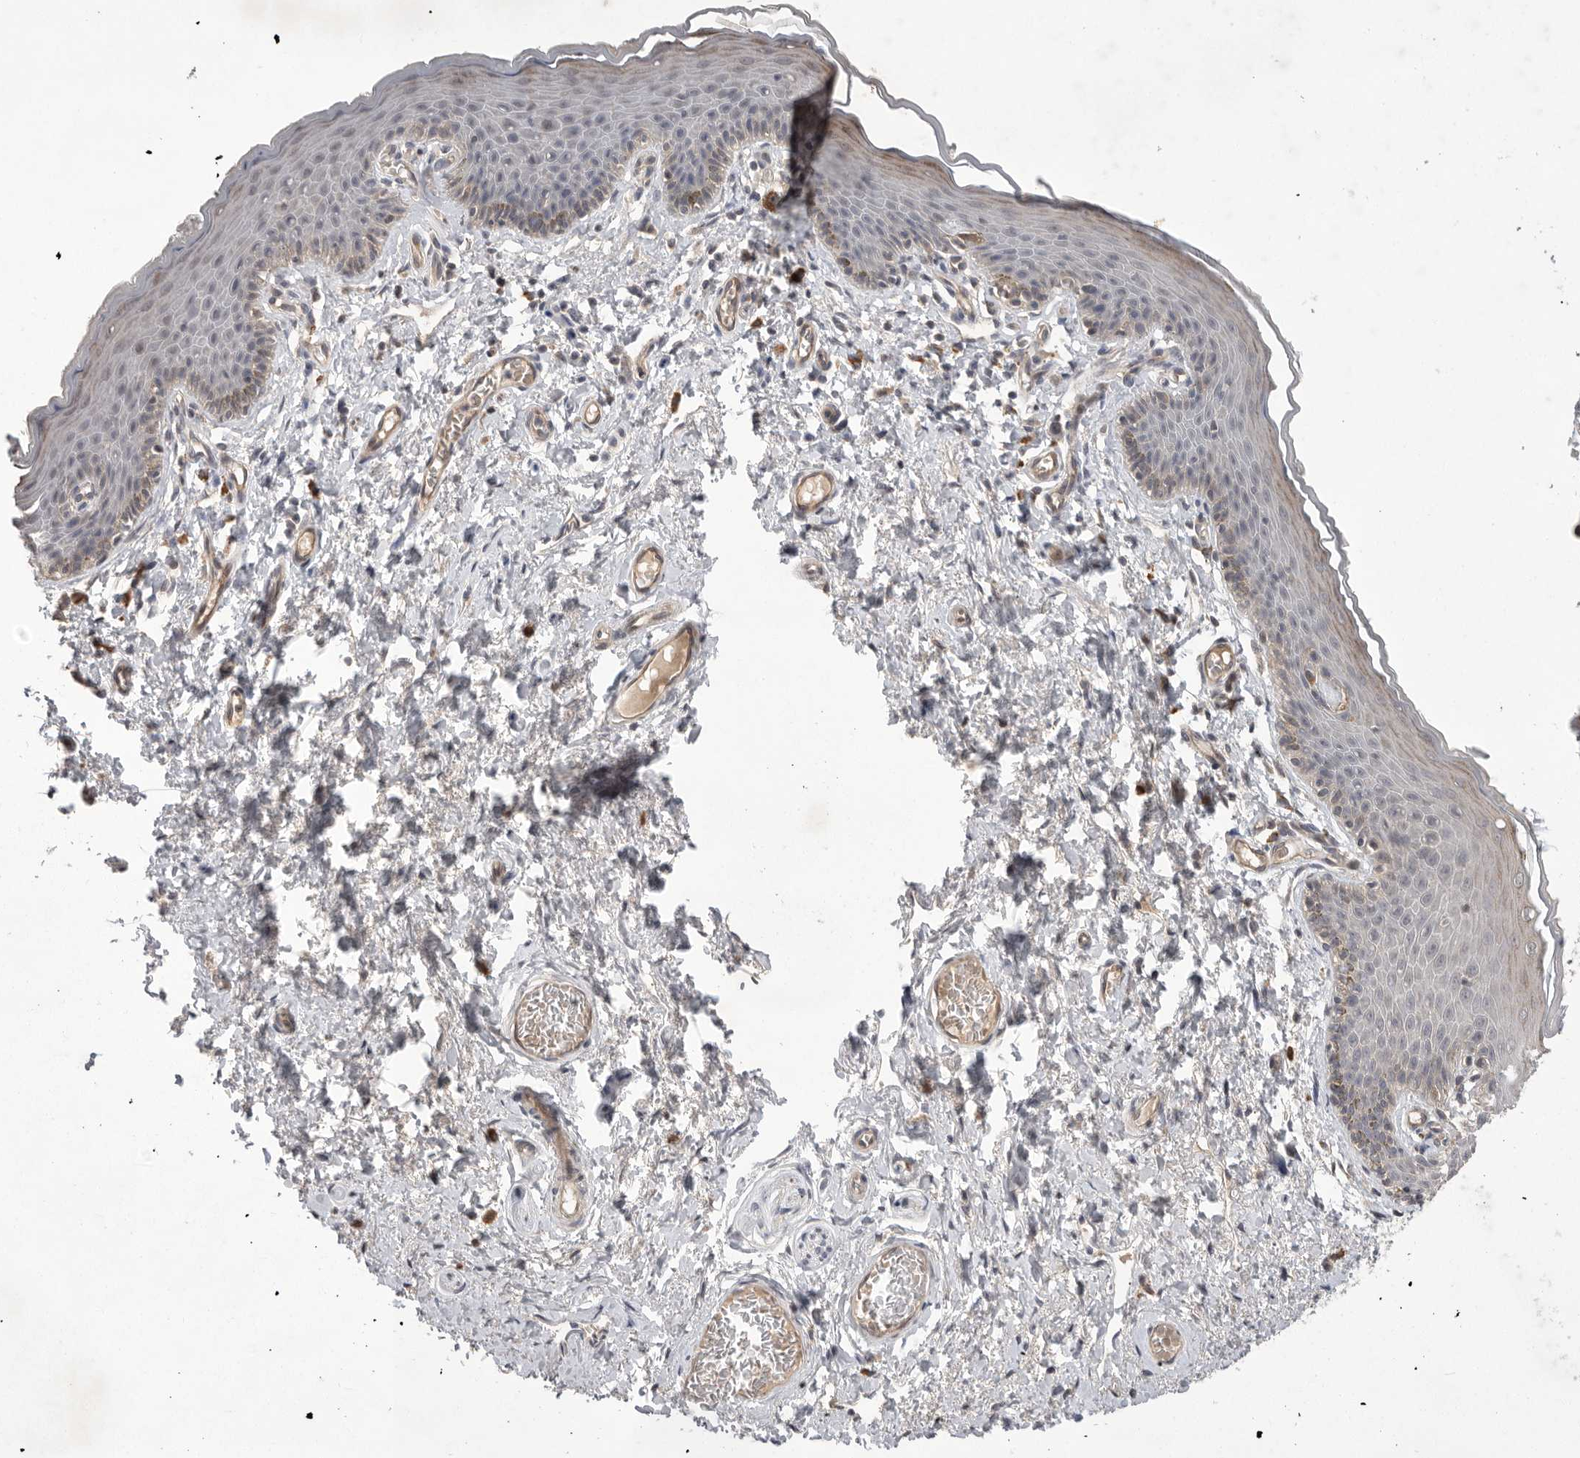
{"staining": {"intensity": "moderate", "quantity": "<25%", "location": "cytoplasmic/membranous"}, "tissue": "skin", "cell_type": "Epidermal cells", "image_type": "normal", "snomed": [{"axis": "morphology", "description": "Normal tissue, NOS"}, {"axis": "topography", "description": "Vulva"}], "caption": "A micrograph showing moderate cytoplasmic/membranous staining in about <25% of epidermal cells in normal skin, as visualized by brown immunohistochemical staining.", "gene": "NRCAM", "patient": {"sex": "female", "age": 66}}